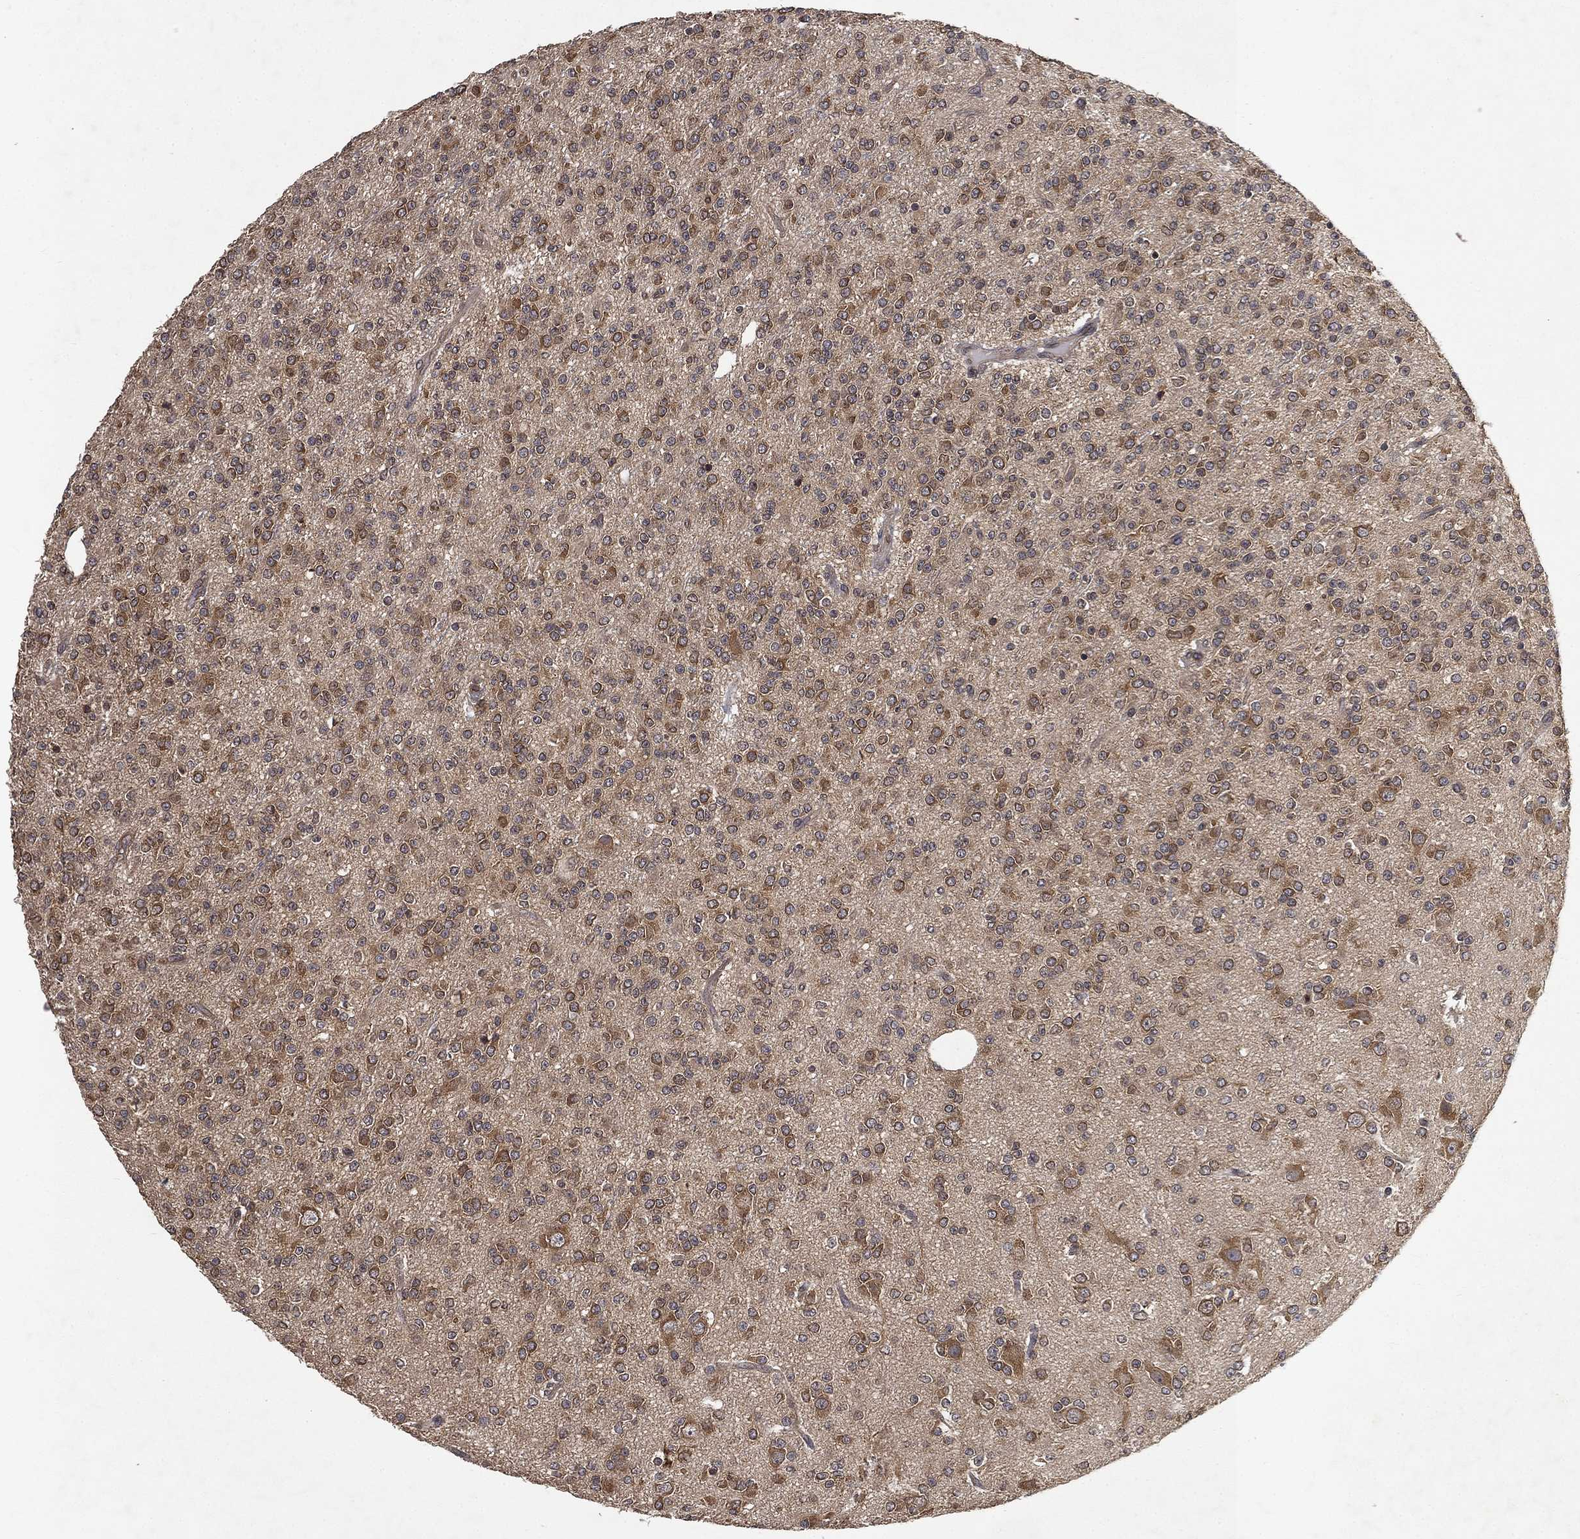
{"staining": {"intensity": "moderate", "quantity": "25%-75%", "location": "cytoplasmic/membranous"}, "tissue": "glioma", "cell_type": "Tumor cells", "image_type": "cancer", "snomed": [{"axis": "morphology", "description": "Glioma, malignant, Low grade"}, {"axis": "topography", "description": "Brain"}], "caption": "Moderate cytoplasmic/membranous positivity for a protein is seen in about 25%-75% of tumor cells of malignant glioma (low-grade) using immunohistochemistry (IHC).", "gene": "UBA5", "patient": {"sex": "male", "age": 27}}